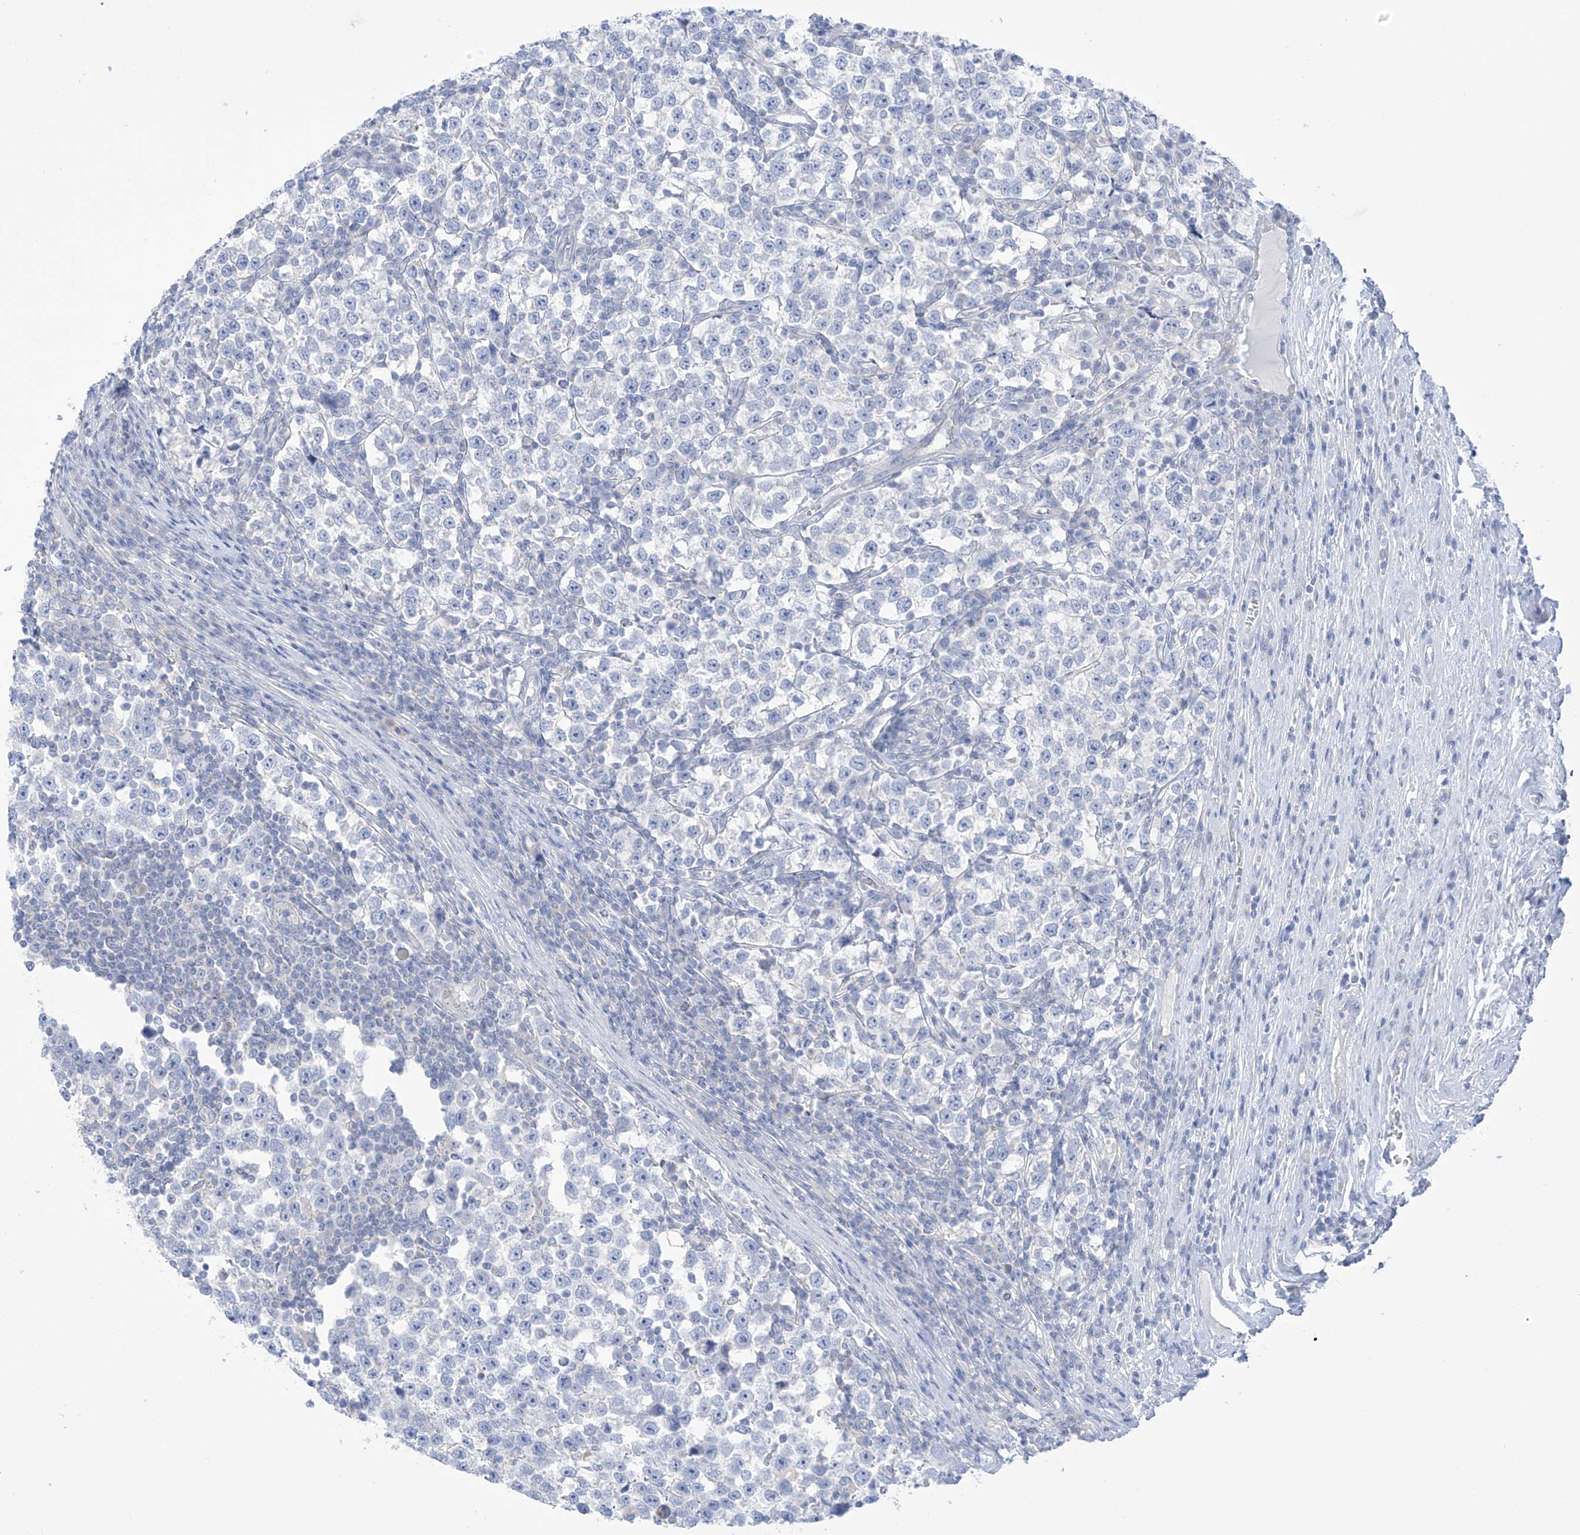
{"staining": {"intensity": "negative", "quantity": "none", "location": "none"}, "tissue": "testis cancer", "cell_type": "Tumor cells", "image_type": "cancer", "snomed": [{"axis": "morphology", "description": "Normal tissue, NOS"}, {"axis": "morphology", "description": "Seminoma, NOS"}, {"axis": "topography", "description": "Testis"}], "caption": "Micrograph shows no significant protein positivity in tumor cells of testis seminoma.", "gene": "FABP2", "patient": {"sex": "male", "age": 43}}